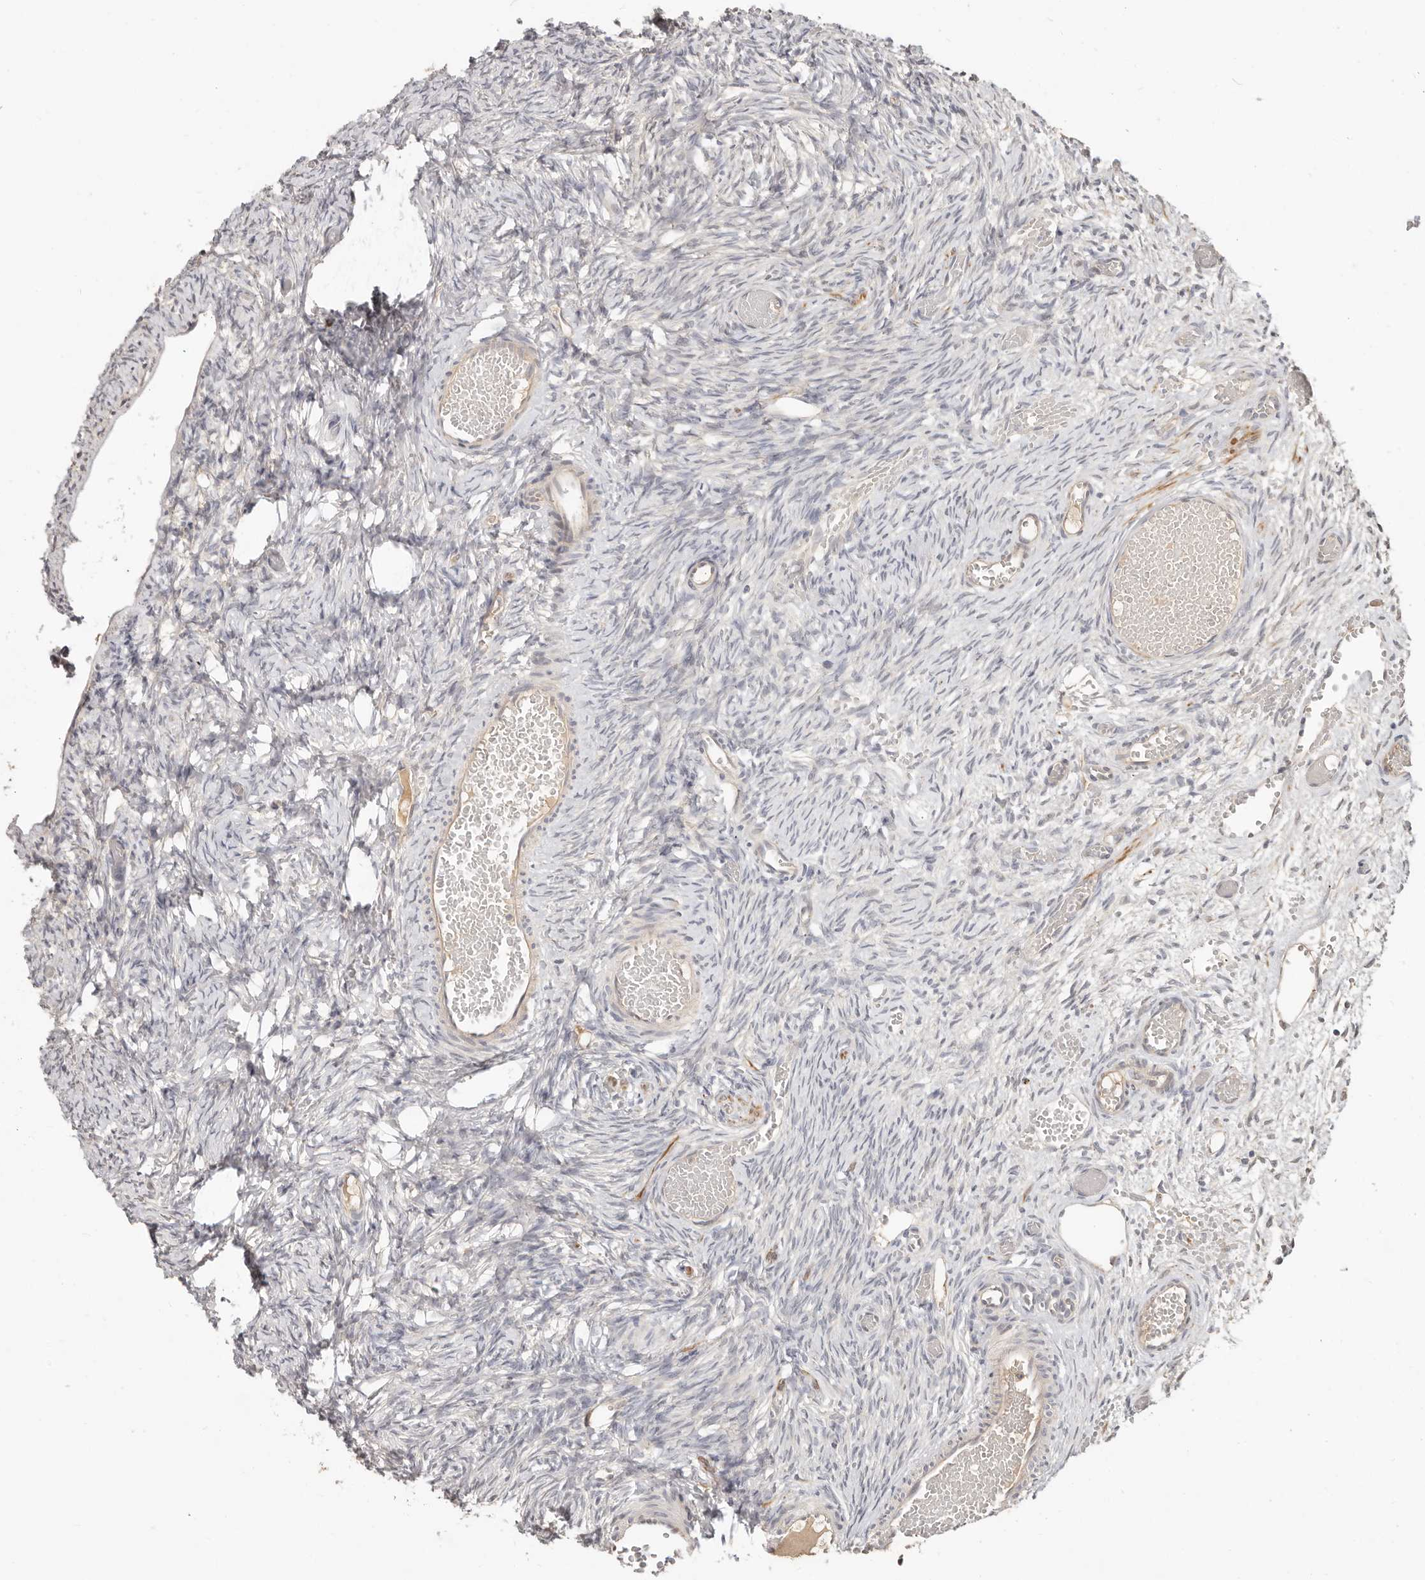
{"staining": {"intensity": "negative", "quantity": "none", "location": "none"}, "tissue": "ovary", "cell_type": "Ovarian stroma cells", "image_type": "normal", "snomed": [{"axis": "morphology", "description": "Adenocarcinoma, NOS"}, {"axis": "topography", "description": "Endometrium"}], "caption": "Protein analysis of benign ovary shows no significant expression in ovarian stroma cells.", "gene": "MTFR2", "patient": {"sex": "female", "age": 32}}